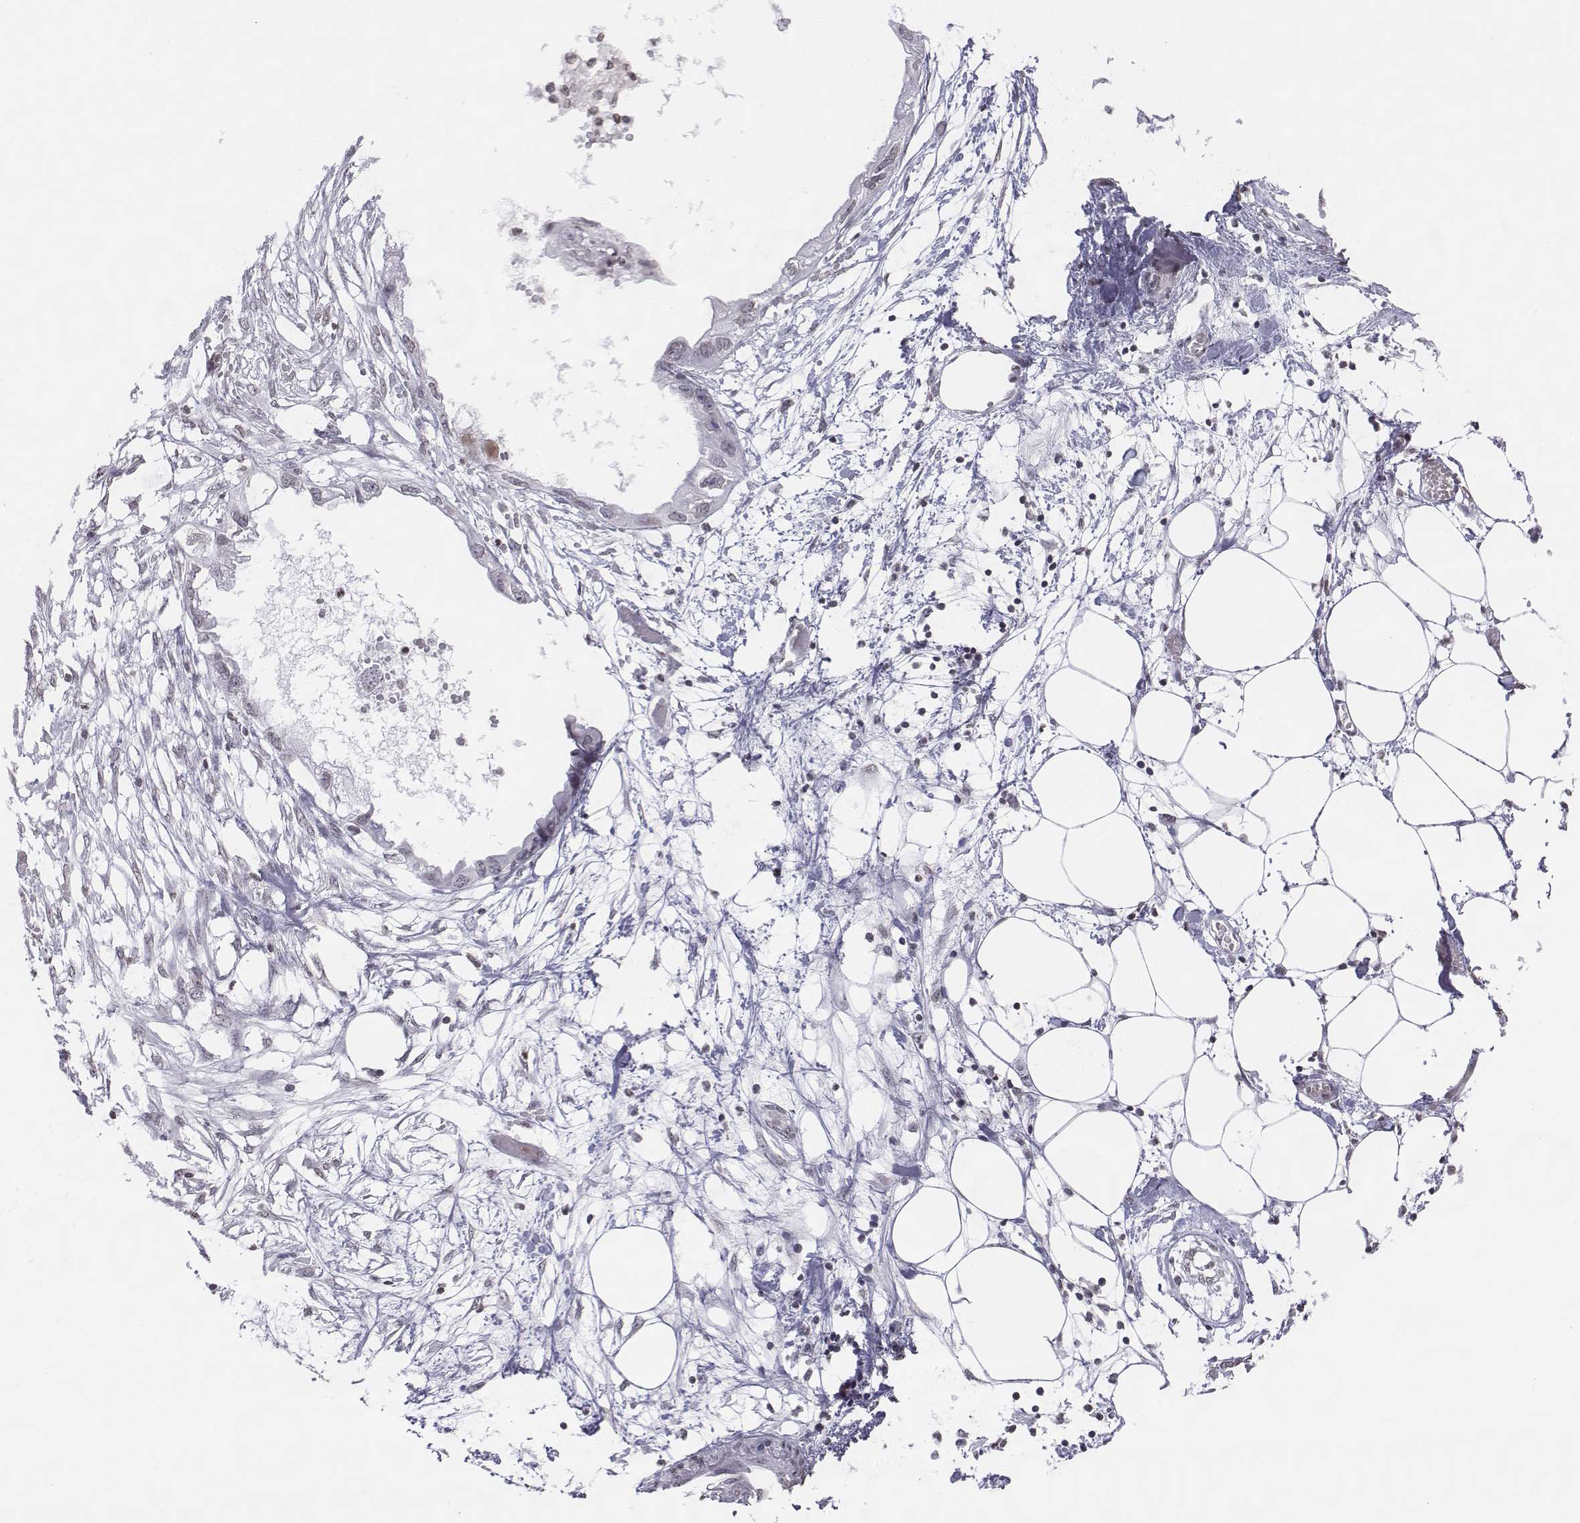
{"staining": {"intensity": "negative", "quantity": "none", "location": "none"}, "tissue": "endometrial cancer", "cell_type": "Tumor cells", "image_type": "cancer", "snomed": [{"axis": "morphology", "description": "Adenocarcinoma, NOS"}, {"axis": "morphology", "description": "Adenocarcinoma, metastatic, NOS"}, {"axis": "topography", "description": "Adipose tissue"}, {"axis": "topography", "description": "Endometrium"}], "caption": "Human endometrial adenocarcinoma stained for a protein using immunohistochemistry (IHC) shows no expression in tumor cells.", "gene": "BARHL1", "patient": {"sex": "female", "age": 67}}